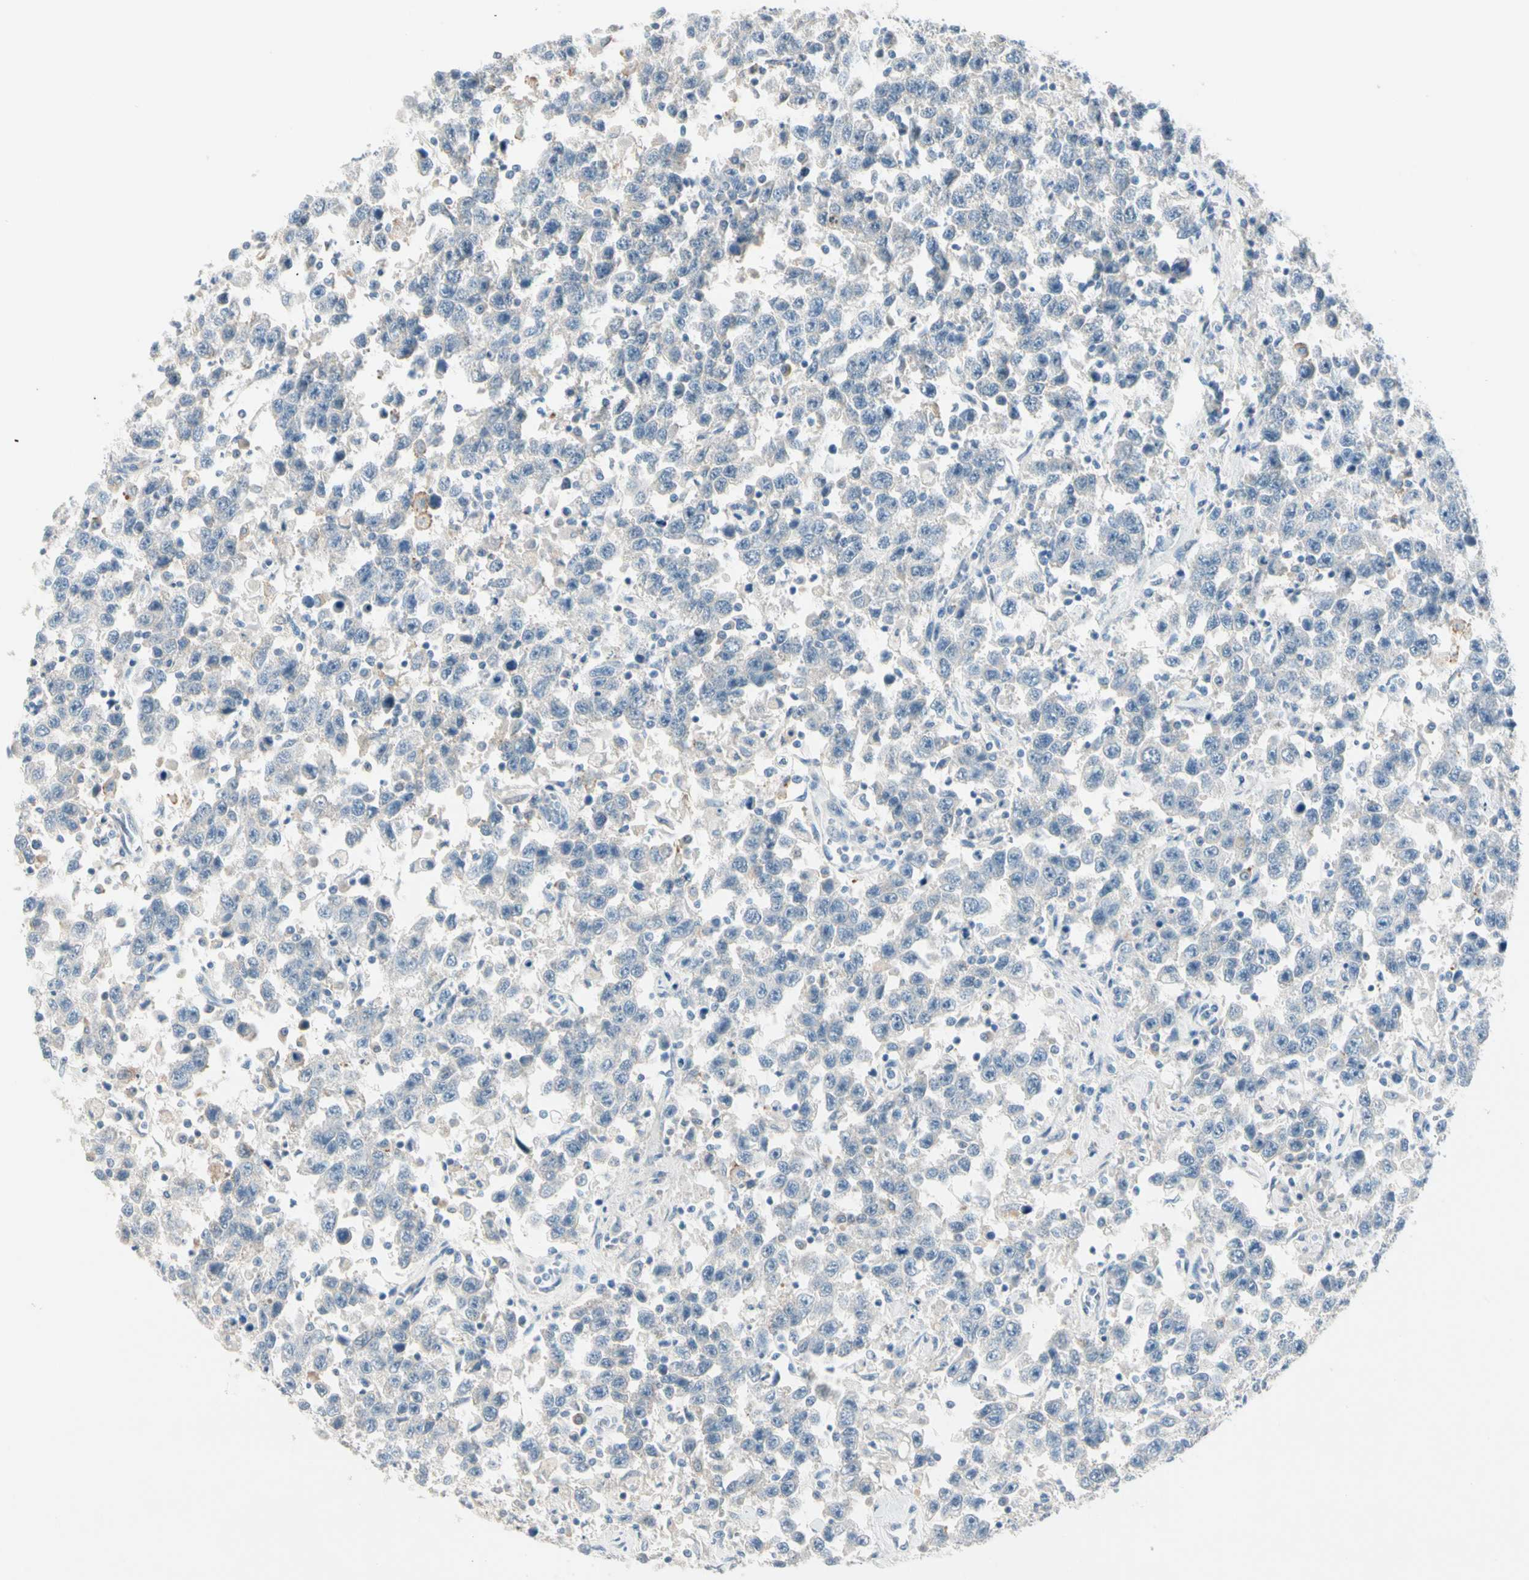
{"staining": {"intensity": "negative", "quantity": "none", "location": "none"}, "tissue": "testis cancer", "cell_type": "Tumor cells", "image_type": "cancer", "snomed": [{"axis": "morphology", "description": "Seminoma, NOS"}, {"axis": "topography", "description": "Testis"}], "caption": "Tumor cells are negative for protein expression in human testis cancer.", "gene": "SERPIND1", "patient": {"sex": "male", "age": 41}}